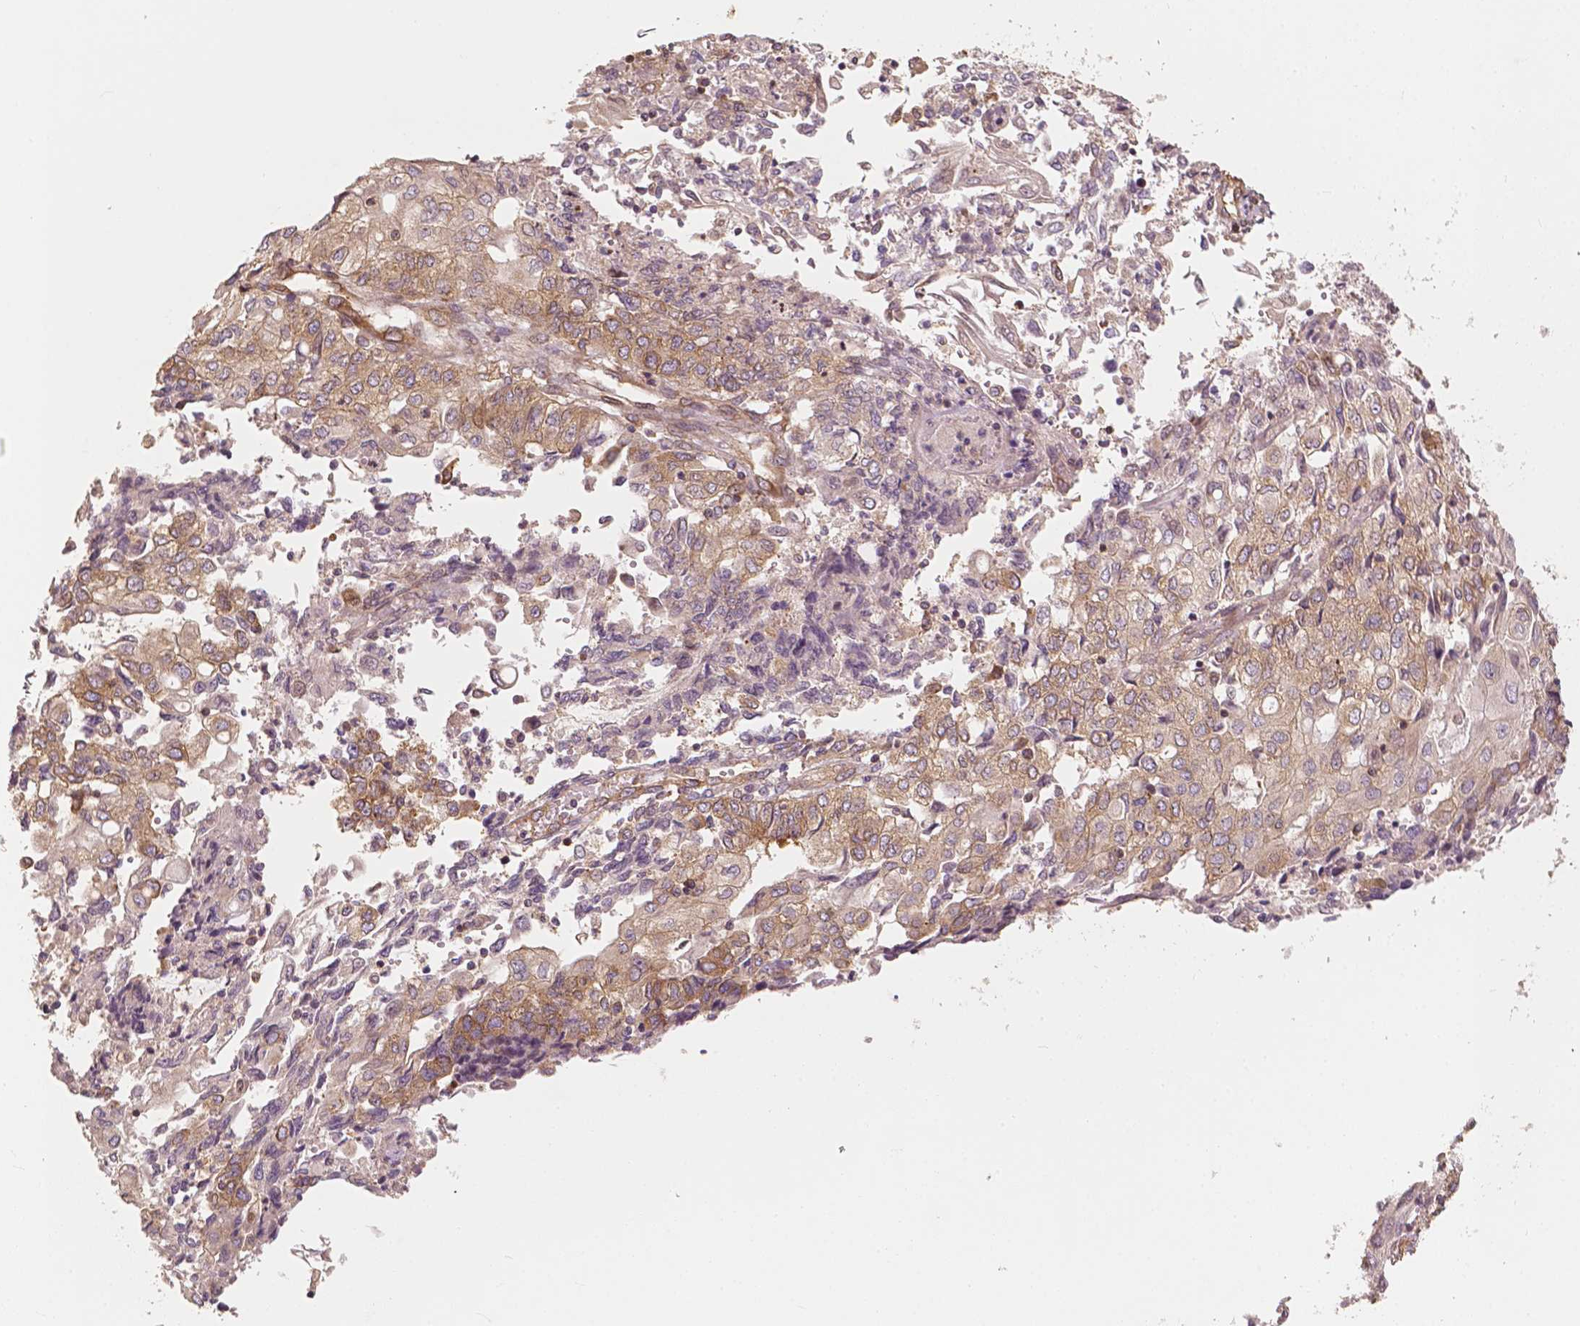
{"staining": {"intensity": "weak", "quantity": "25%-75%", "location": "cytoplasmic/membranous"}, "tissue": "endometrial cancer", "cell_type": "Tumor cells", "image_type": "cancer", "snomed": [{"axis": "morphology", "description": "Adenocarcinoma, NOS"}, {"axis": "topography", "description": "Endometrium"}], "caption": "Tumor cells demonstrate weak cytoplasmic/membranous staining in approximately 25%-75% of cells in endometrial adenocarcinoma. (Stains: DAB (3,3'-diaminobenzidine) in brown, nuclei in blue, Microscopy: brightfield microscopy at high magnification).", "gene": "G3BP1", "patient": {"sex": "female", "age": 54}}